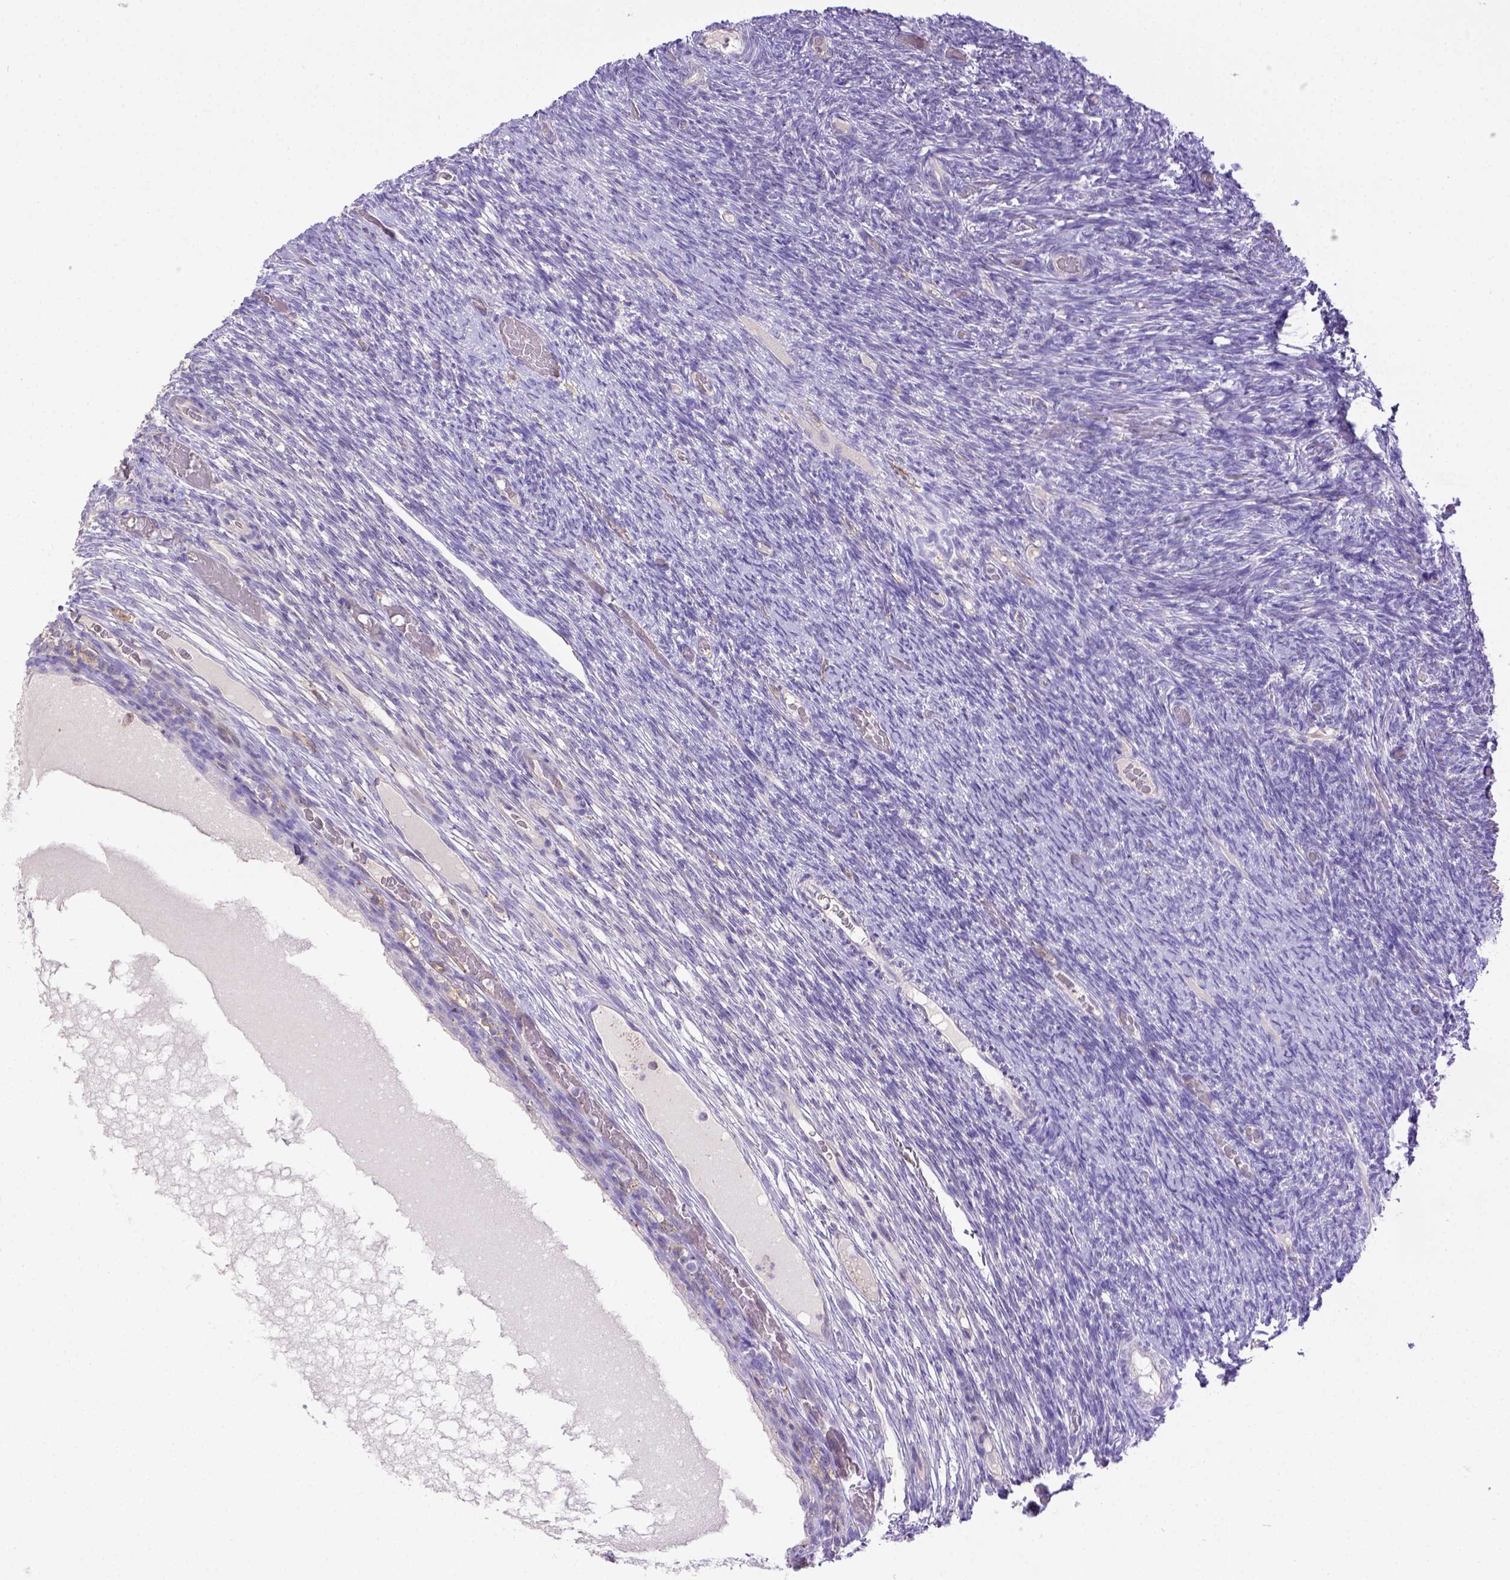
{"staining": {"intensity": "negative", "quantity": "none", "location": "none"}, "tissue": "ovary", "cell_type": "Ovarian stroma cells", "image_type": "normal", "snomed": [{"axis": "morphology", "description": "Normal tissue, NOS"}, {"axis": "topography", "description": "Ovary"}], "caption": "Immunohistochemistry (IHC) of unremarkable ovary reveals no expression in ovarian stroma cells. The staining is performed using DAB brown chromogen with nuclei counter-stained in using hematoxylin.", "gene": "CD40", "patient": {"sex": "female", "age": 34}}